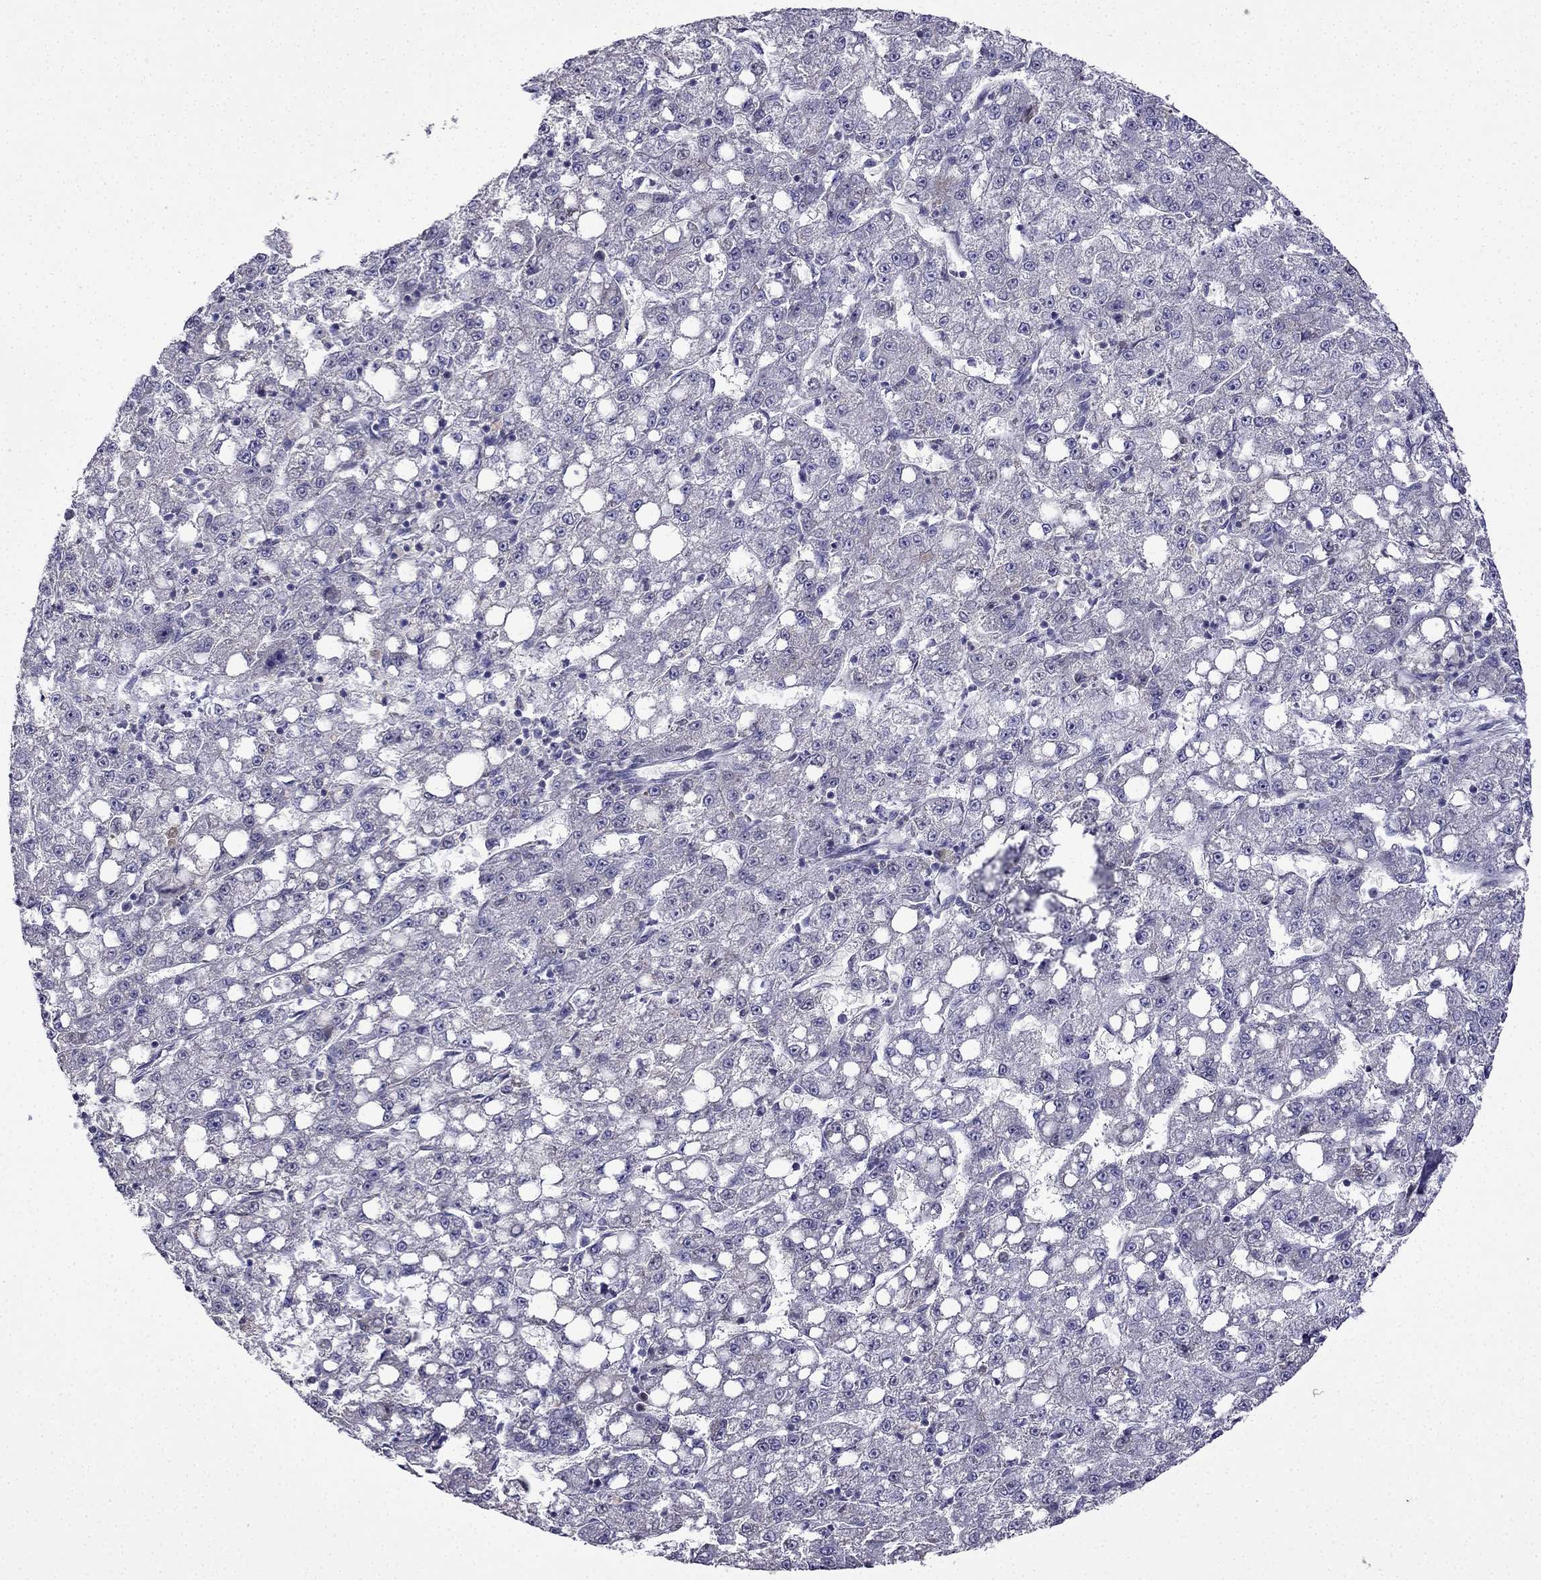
{"staining": {"intensity": "negative", "quantity": "none", "location": "none"}, "tissue": "liver cancer", "cell_type": "Tumor cells", "image_type": "cancer", "snomed": [{"axis": "morphology", "description": "Carcinoma, Hepatocellular, NOS"}, {"axis": "topography", "description": "Liver"}], "caption": "A histopathology image of liver hepatocellular carcinoma stained for a protein shows no brown staining in tumor cells.", "gene": "UHRF1", "patient": {"sex": "female", "age": 65}}